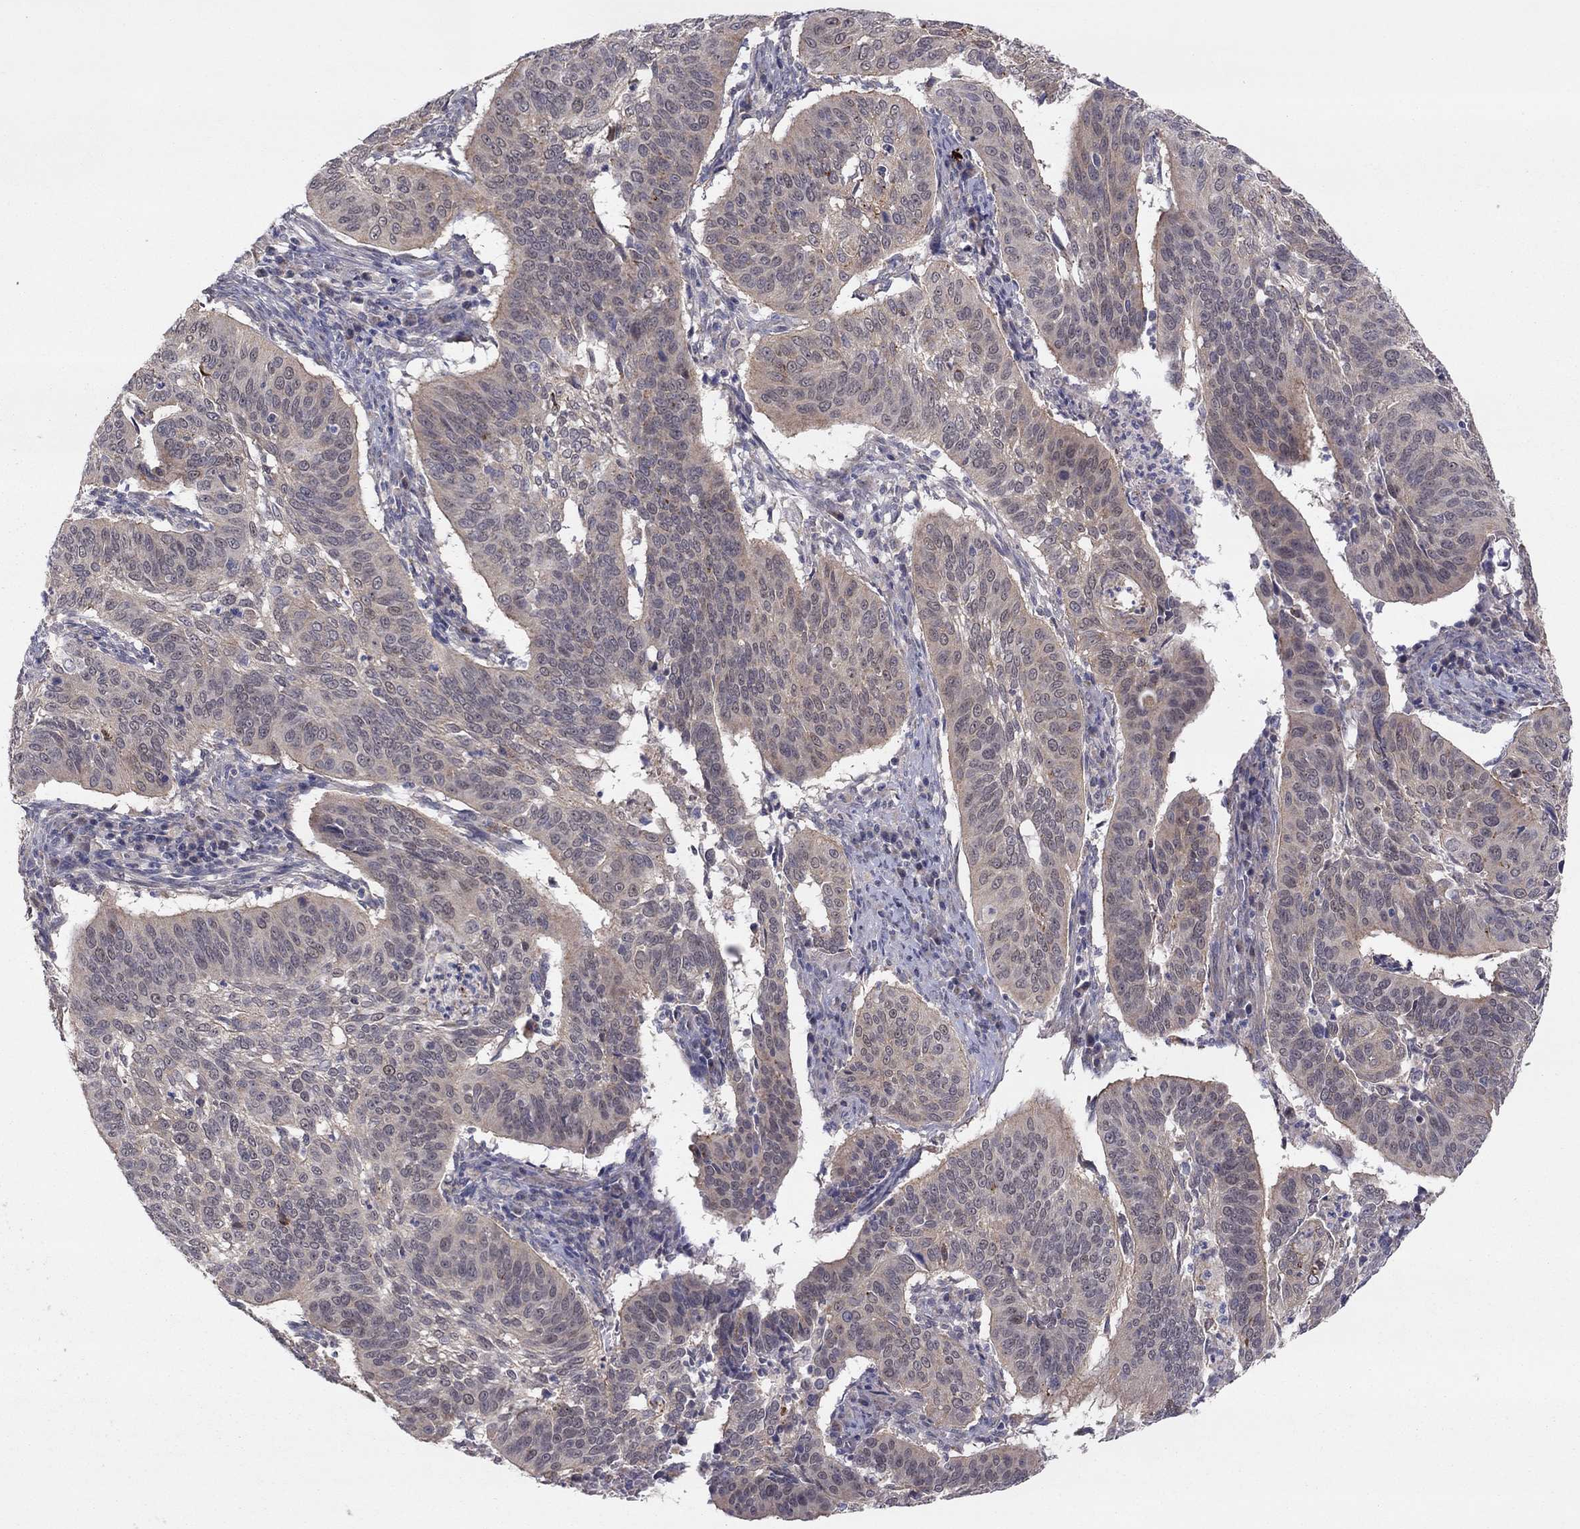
{"staining": {"intensity": "negative", "quantity": "none", "location": "none"}, "tissue": "cervical cancer", "cell_type": "Tumor cells", "image_type": "cancer", "snomed": [{"axis": "morphology", "description": "Normal tissue, NOS"}, {"axis": "morphology", "description": "Squamous cell carcinoma, NOS"}, {"axis": "topography", "description": "Cervix"}], "caption": "This is an immunohistochemistry (IHC) micrograph of squamous cell carcinoma (cervical). There is no expression in tumor cells.", "gene": "CRACDL", "patient": {"sex": "female", "age": 39}}